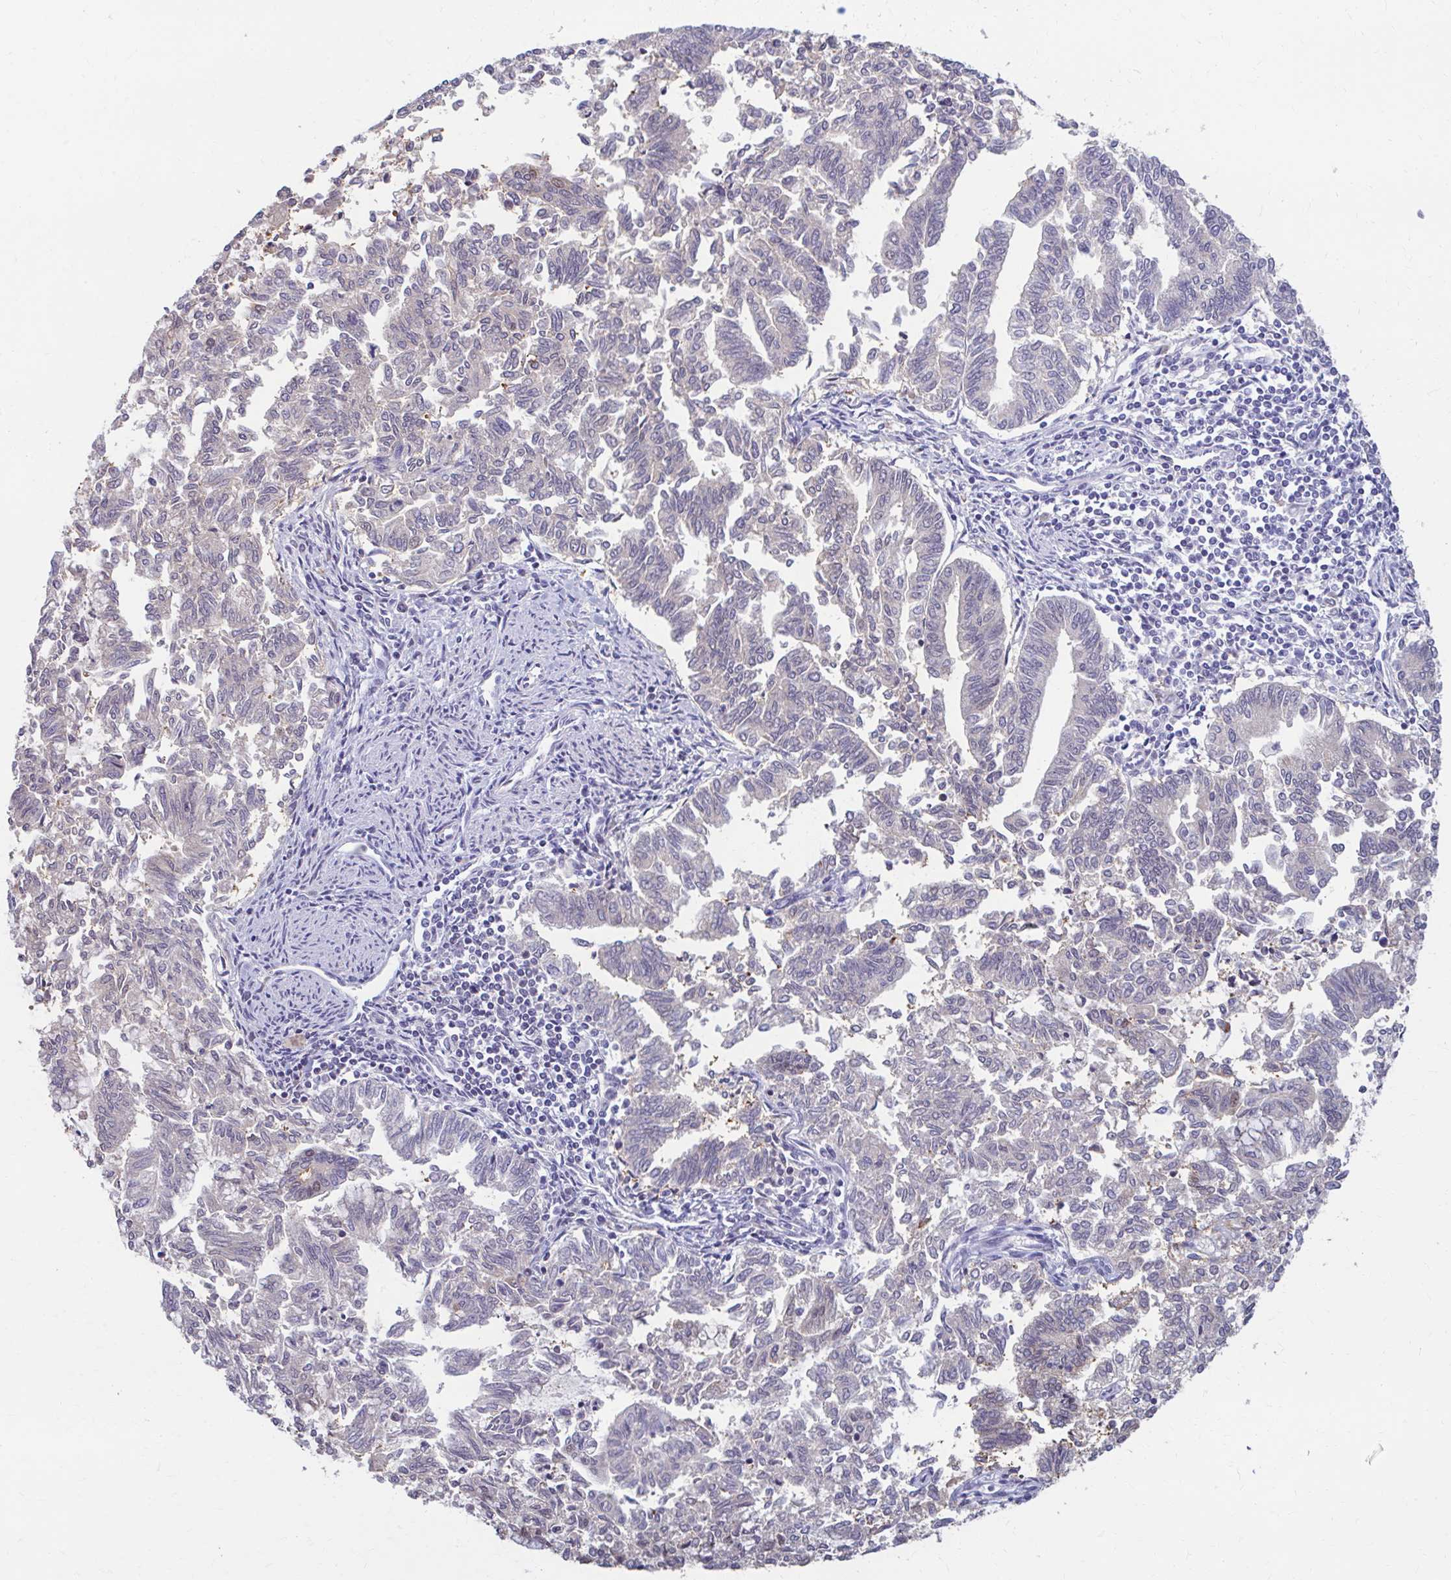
{"staining": {"intensity": "negative", "quantity": "none", "location": "none"}, "tissue": "endometrial cancer", "cell_type": "Tumor cells", "image_type": "cancer", "snomed": [{"axis": "morphology", "description": "Adenocarcinoma, NOS"}, {"axis": "topography", "description": "Endometrium"}], "caption": "Immunohistochemistry histopathology image of neoplastic tissue: adenocarcinoma (endometrial) stained with DAB shows no significant protein positivity in tumor cells.", "gene": "RGS16", "patient": {"sex": "female", "age": 79}}